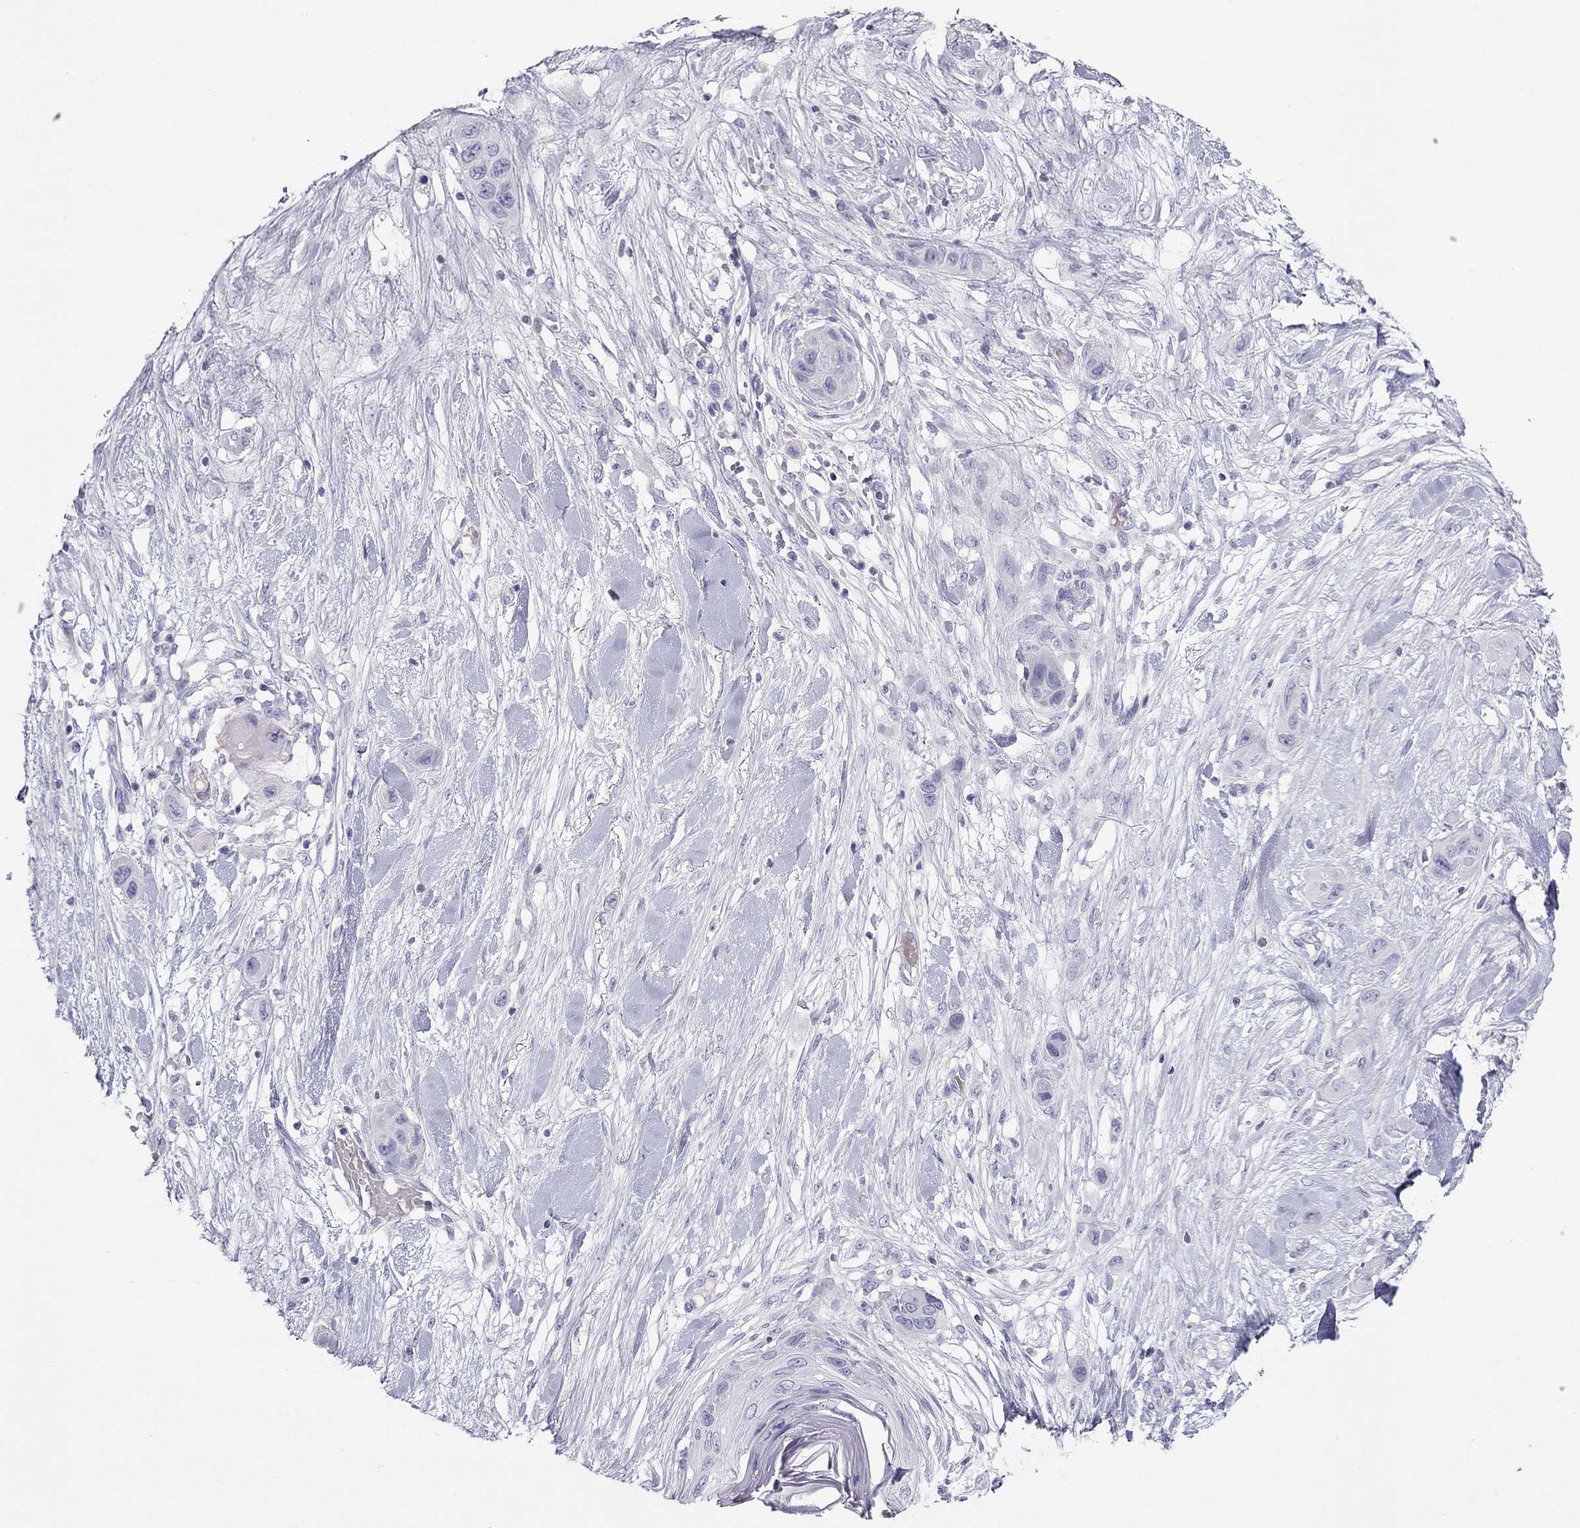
{"staining": {"intensity": "negative", "quantity": "none", "location": "none"}, "tissue": "skin cancer", "cell_type": "Tumor cells", "image_type": "cancer", "snomed": [{"axis": "morphology", "description": "Squamous cell carcinoma, NOS"}, {"axis": "topography", "description": "Skin"}], "caption": "Tumor cells are negative for brown protein staining in skin cancer (squamous cell carcinoma).", "gene": "MUC16", "patient": {"sex": "male", "age": 79}}